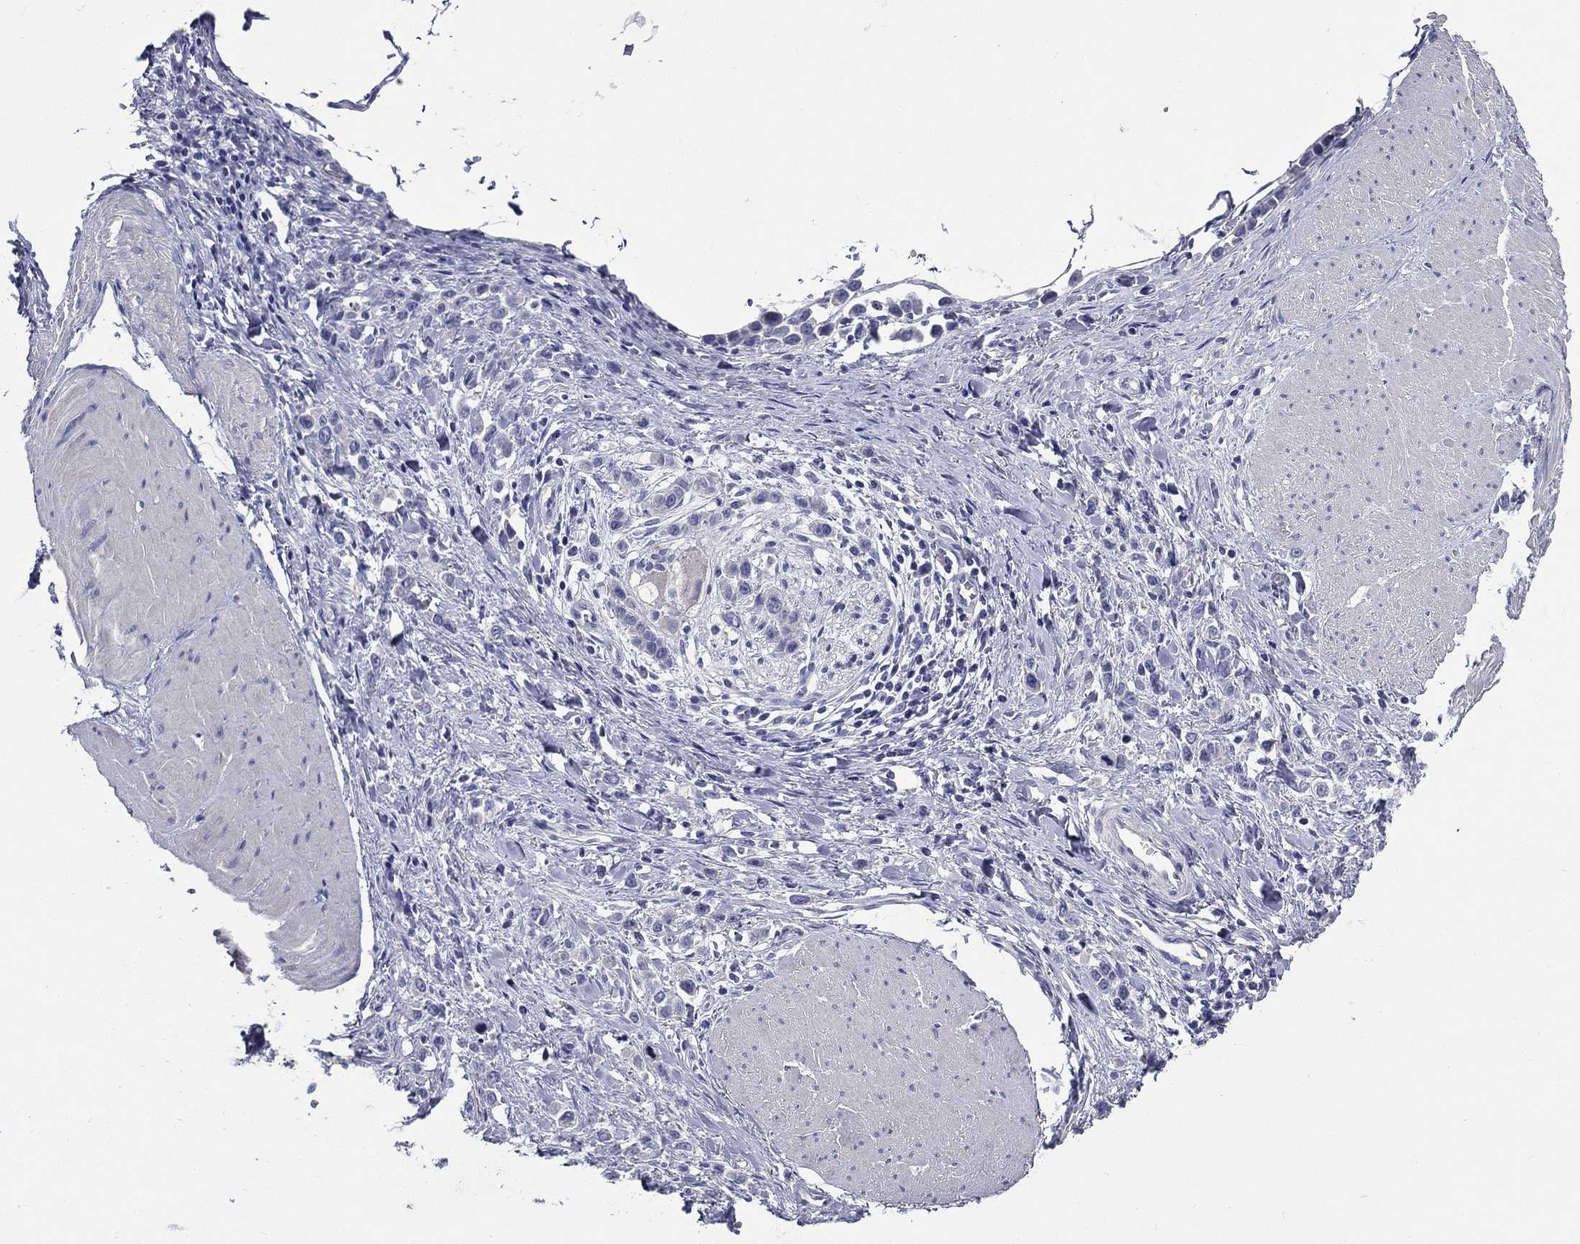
{"staining": {"intensity": "negative", "quantity": "none", "location": "none"}, "tissue": "stomach cancer", "cell_type": "Tumor cells", "image_type": "cancer", "snomed": [{"axis": "morphology", "description": "Adenocarcinoma, NOS"}, {"axis": "topography", "description": "Stomach"}], "caption": "Immunohistochemical staining of human stomach adenocarcinoma demonstrates no significant staining in tumor cells.", "gene": "TGM1", "patient": {"sex": "male", "age": 47}}